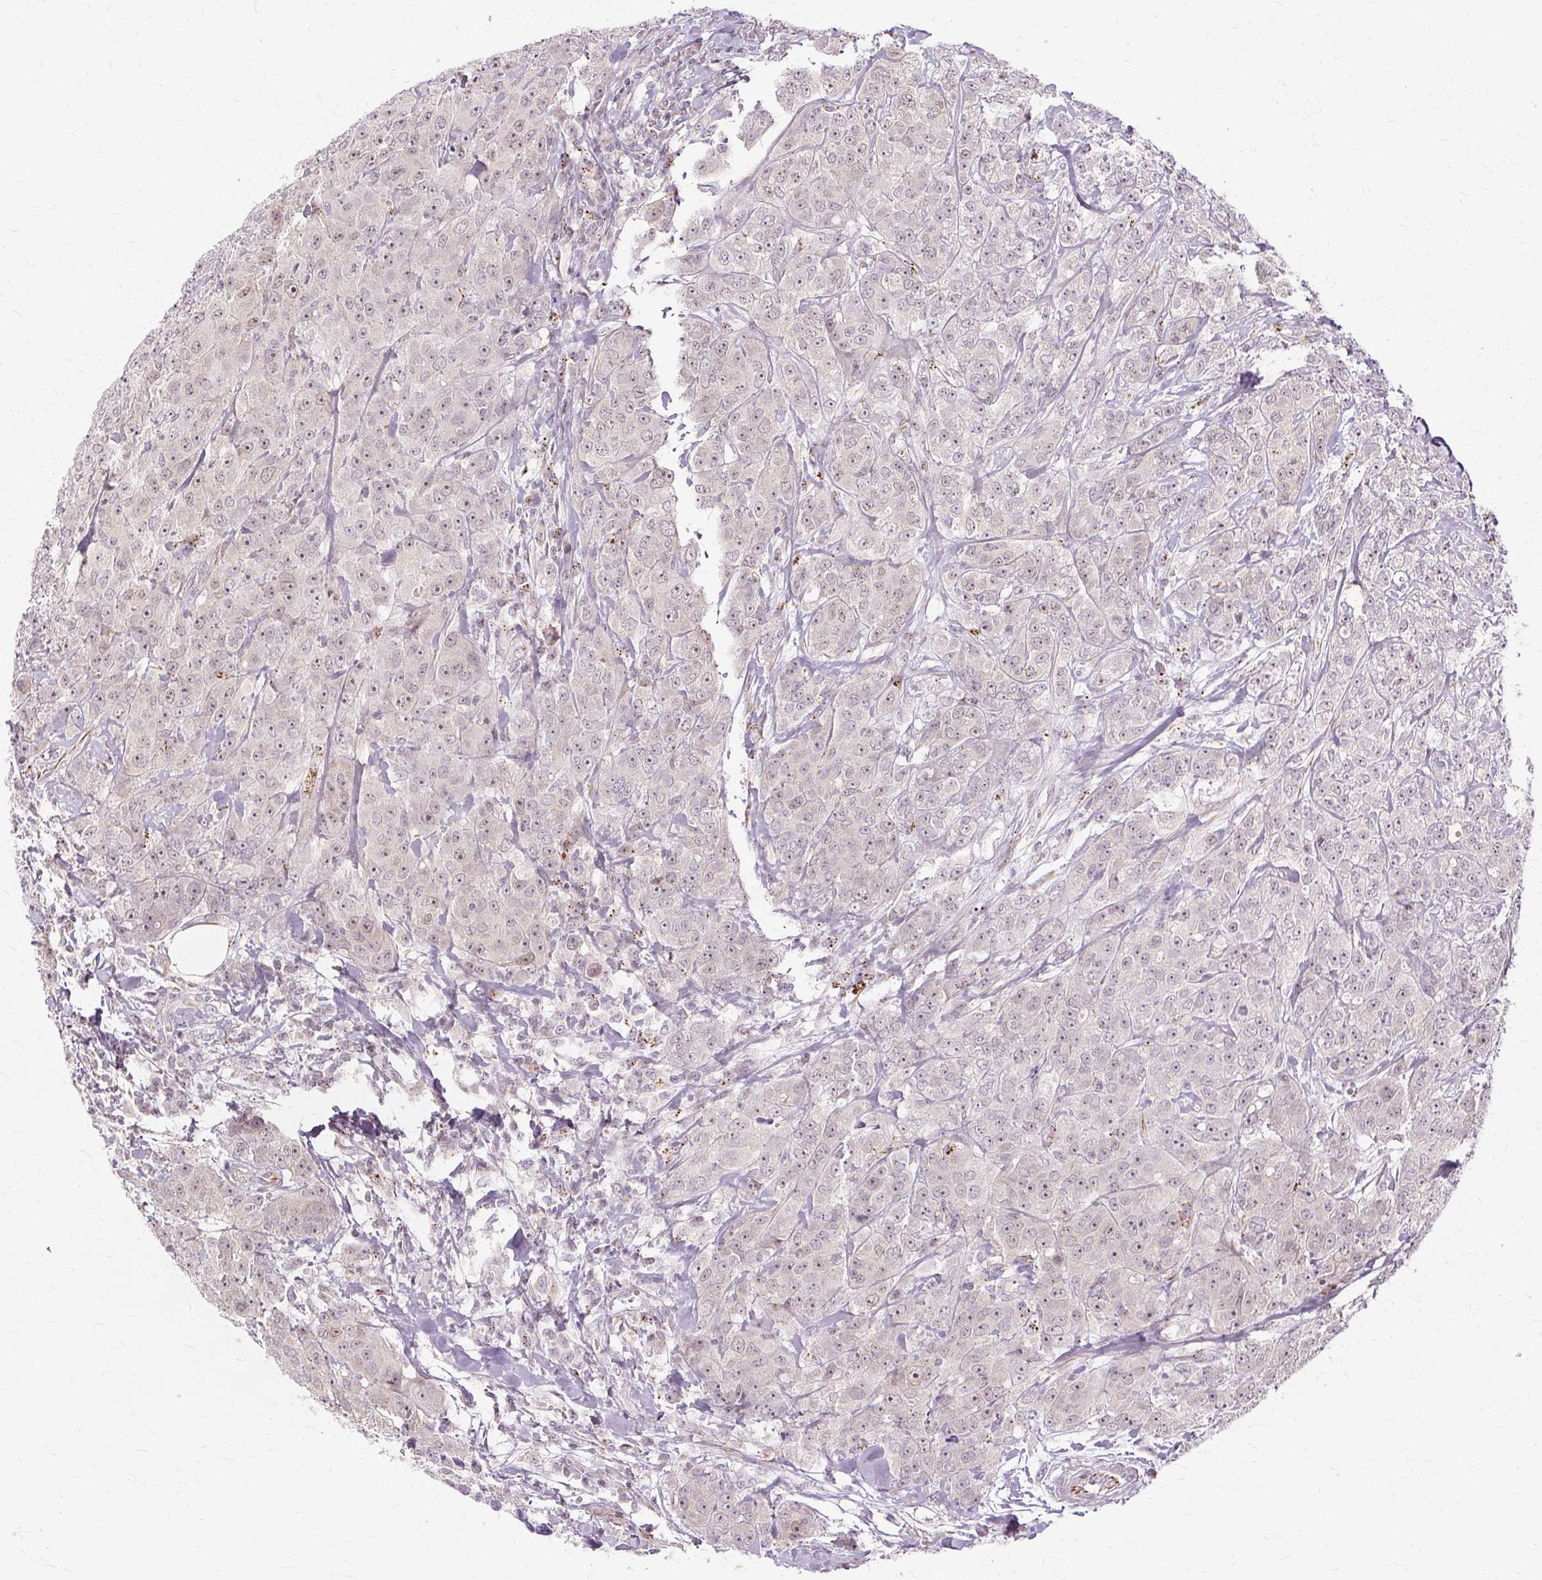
{"staining": {"intensity": "weak", "quantity": "25%-75%", "location": "nuclear"}, "tissue": "breast cancer", "cell_type": "Tumor cells", "image_type": "cancer", "snomed": [{"axis": "morphology", "description": "Duct carcinoma"}, {"axis": "topography", "description": "Breast"}], "caption": "Immunohistochemical staining of invasive ductal carcinoma (breast) exhibits low levels of weak nuclear protein expression in about 25%-75% of tumor cells.", "gene": "MMACHC", "patient": {"sex": "female", "age": 43}}